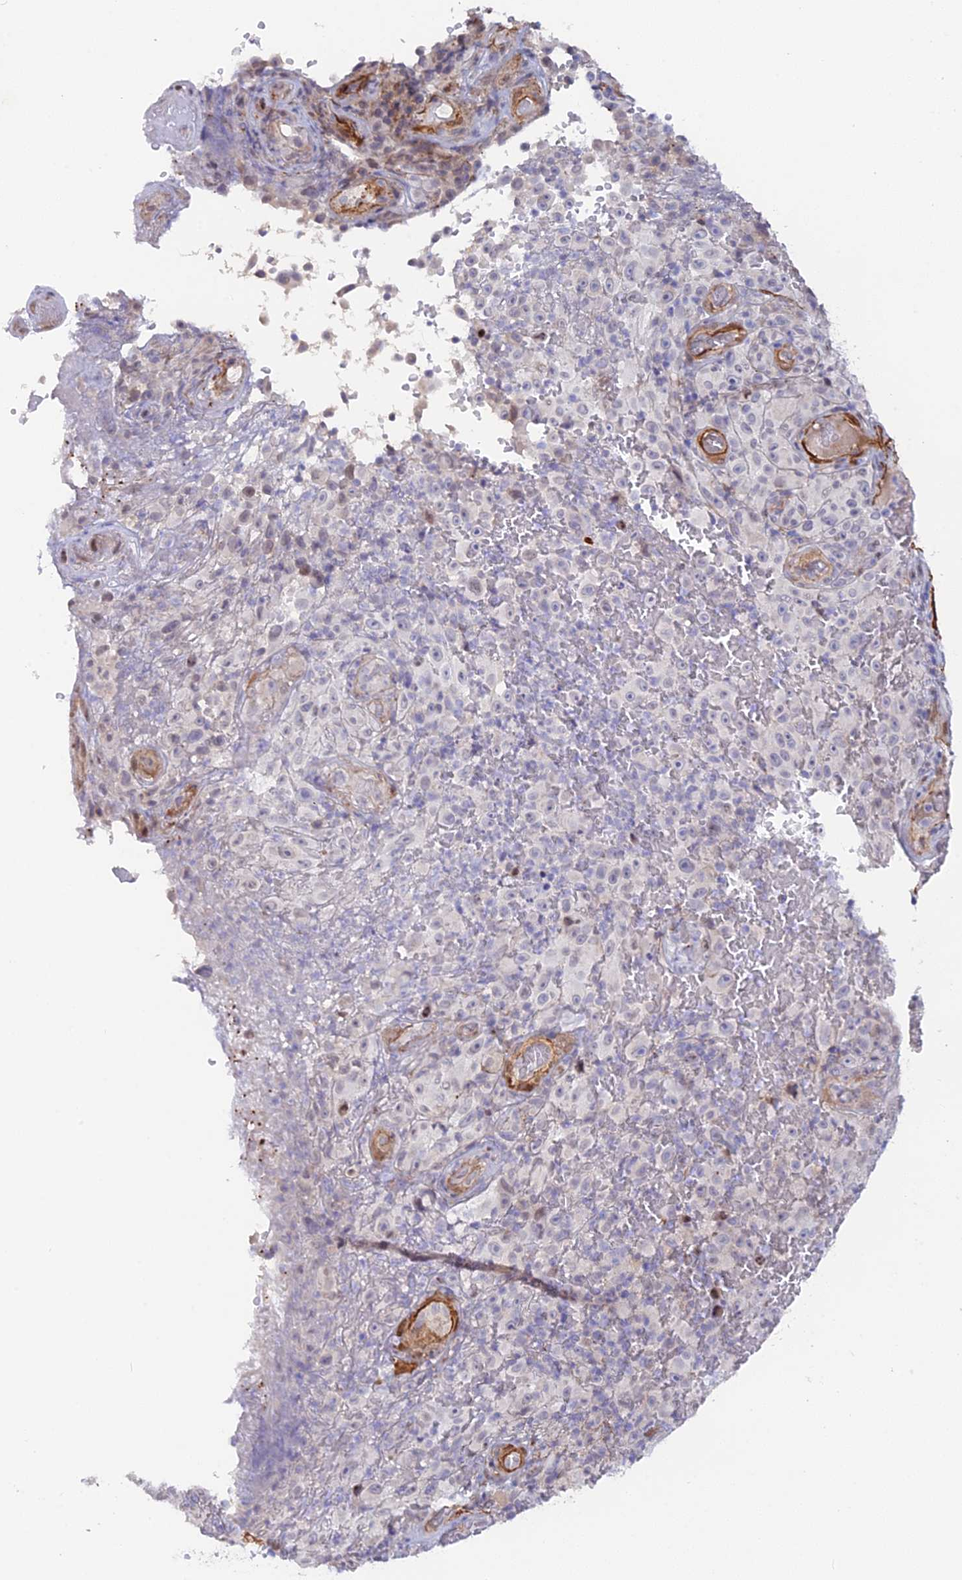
{"staining": {"intensity": "negative", "quantity": "none", "location": "none"}, "tissue": "melanoma", "cell_type": "Tumor cells", "image_type": "cancer", "snomed": [{"axis": "morphology", "description": "Malignant melanoma, NOS"}, {"axis": "topography", "description": "Skin"}], "caption": "The image reveals no significant staining in tumor cells of melanoma.", "gene": "CCDC154", "patient": {"sex": "female", "age": 82}}